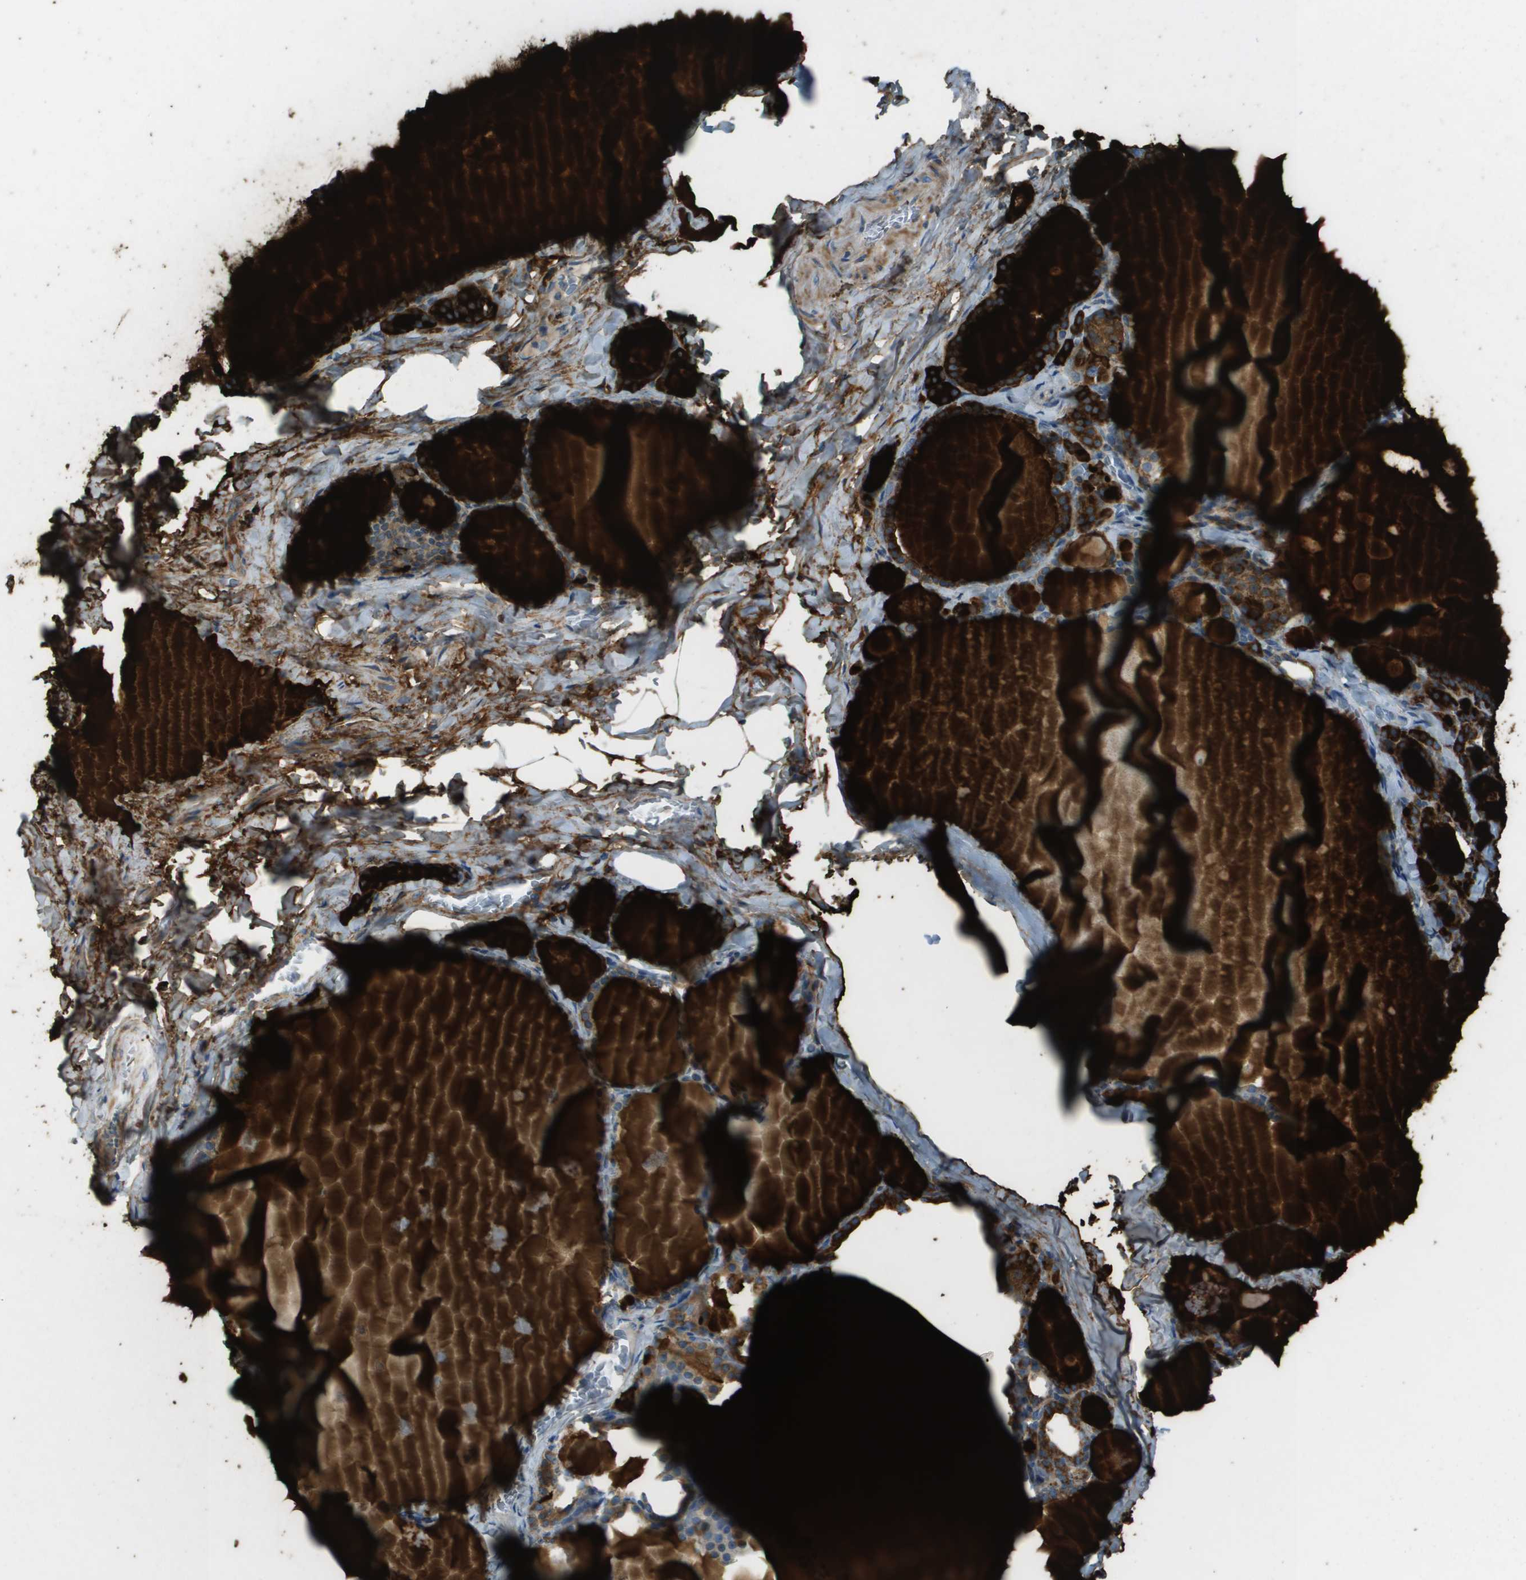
{"staining": {"intensity": "strong", "quantity": ">75%", "location": "cytoplasmic/membranous"}, "tissue": "thyroid gland", "cell_type": "Glandular cells", "image_type": "normal", "snomed": [{"axis": "morphology", "description": "Normal tissue, NOS"}, {"axis": "topography", "description": "Thyroid gland"}], "caption": "This photomicrograph displays normal thyroid gland stained with IHC to label a protein in brown. The cytoplasmic/membranous of glandular cells show strong positivity for the protein. Nuclei are counter-stained blue.", "gene": "GALNT6", "patient": {"sex": "male", "age": 56}}